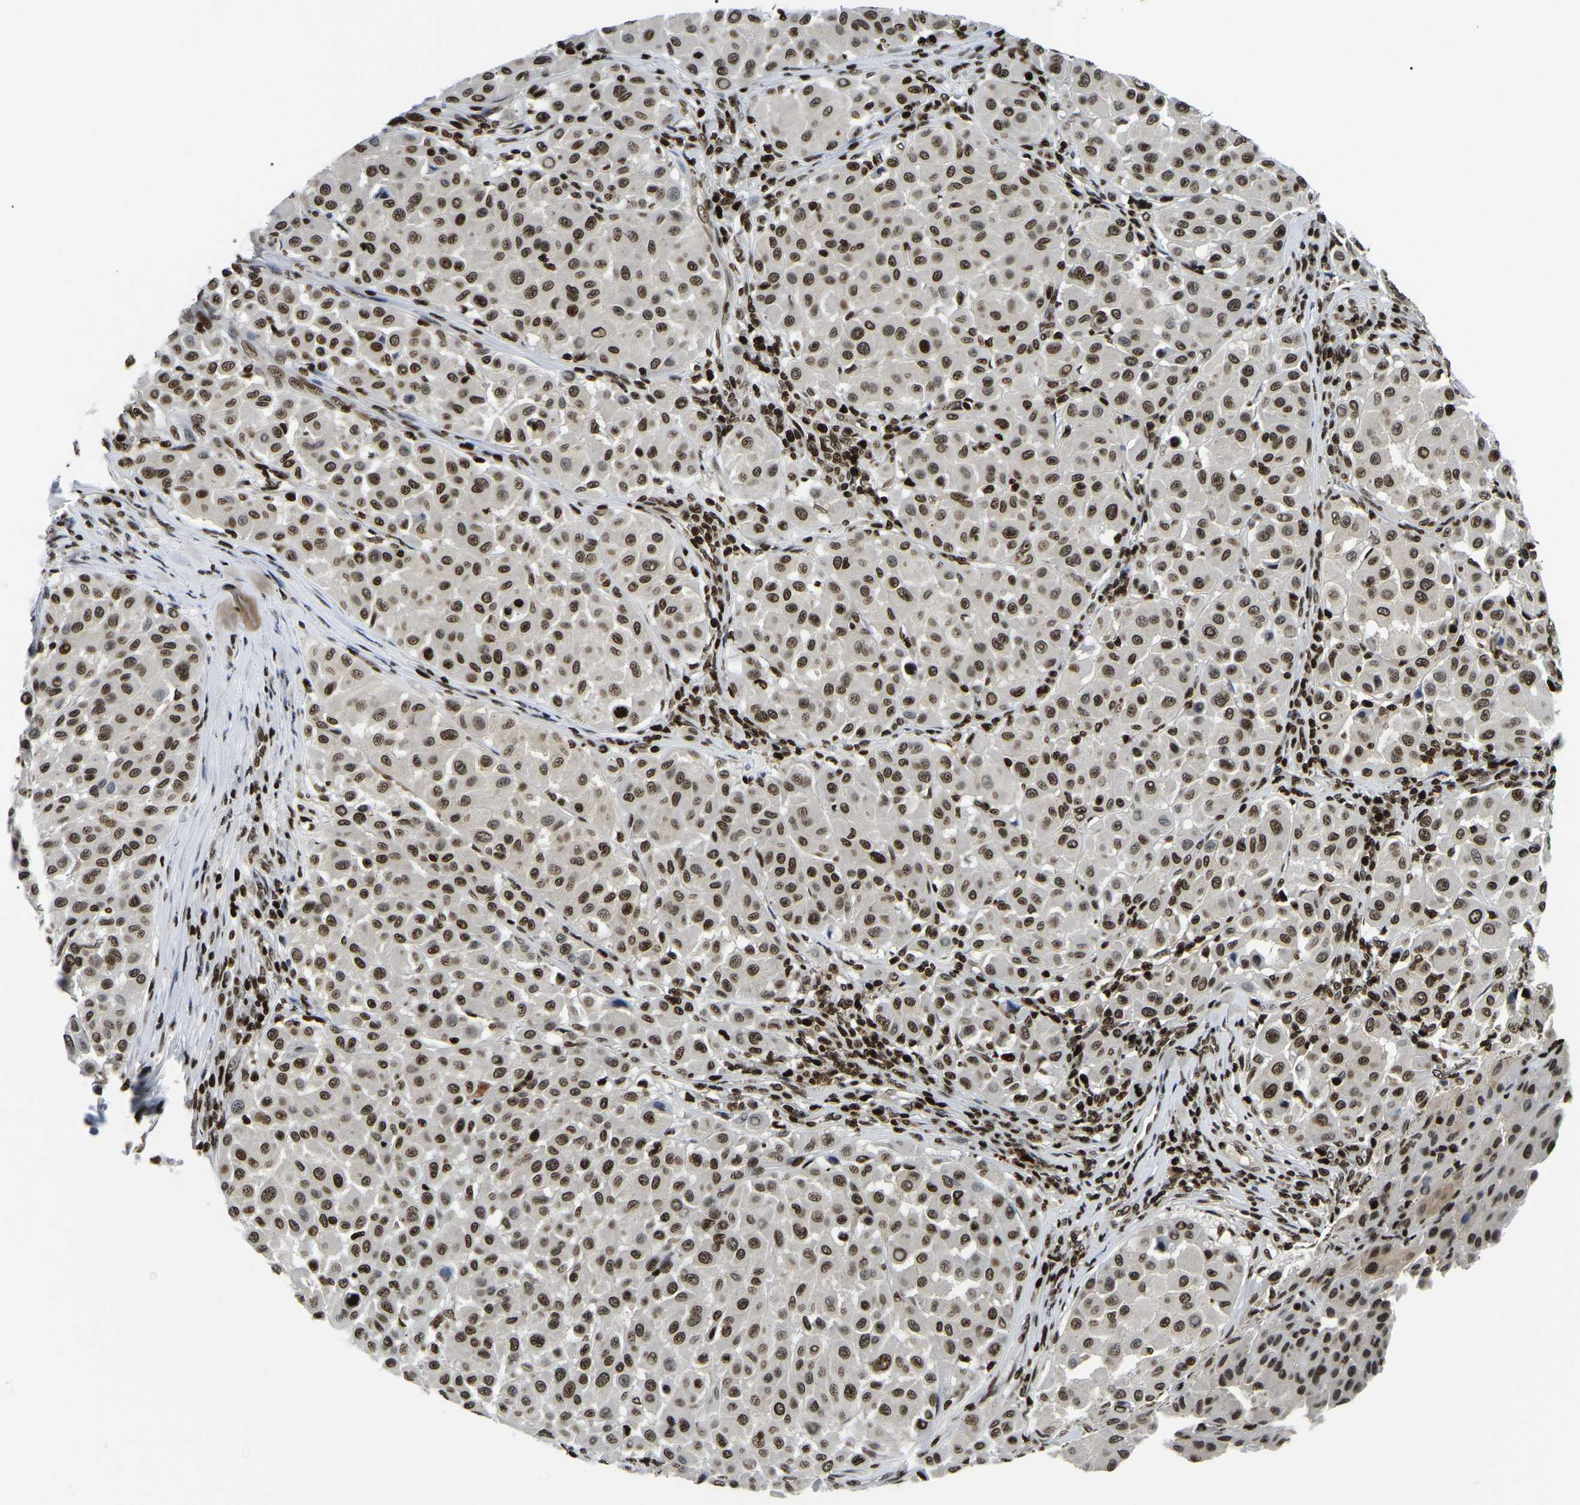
{"staining": {"intensity": "strong", "quantity": ">75%", "location": "nuclear"}, "tissue": "melanoma", "cell_type": "Tumor cells", "image_type": "cancer", "snomed": [{"axis": "morphology", "description": "Malignant melanoma, Metastatic site"}, {"axis": "topography", "description": "Soft tissue"}], "caption": "Strong nuclear protein positivity is identified in about >75% of tumor cells in melanoma.", "gene": "LRRC61", "patient": {"sex": "male", "age": 41}}